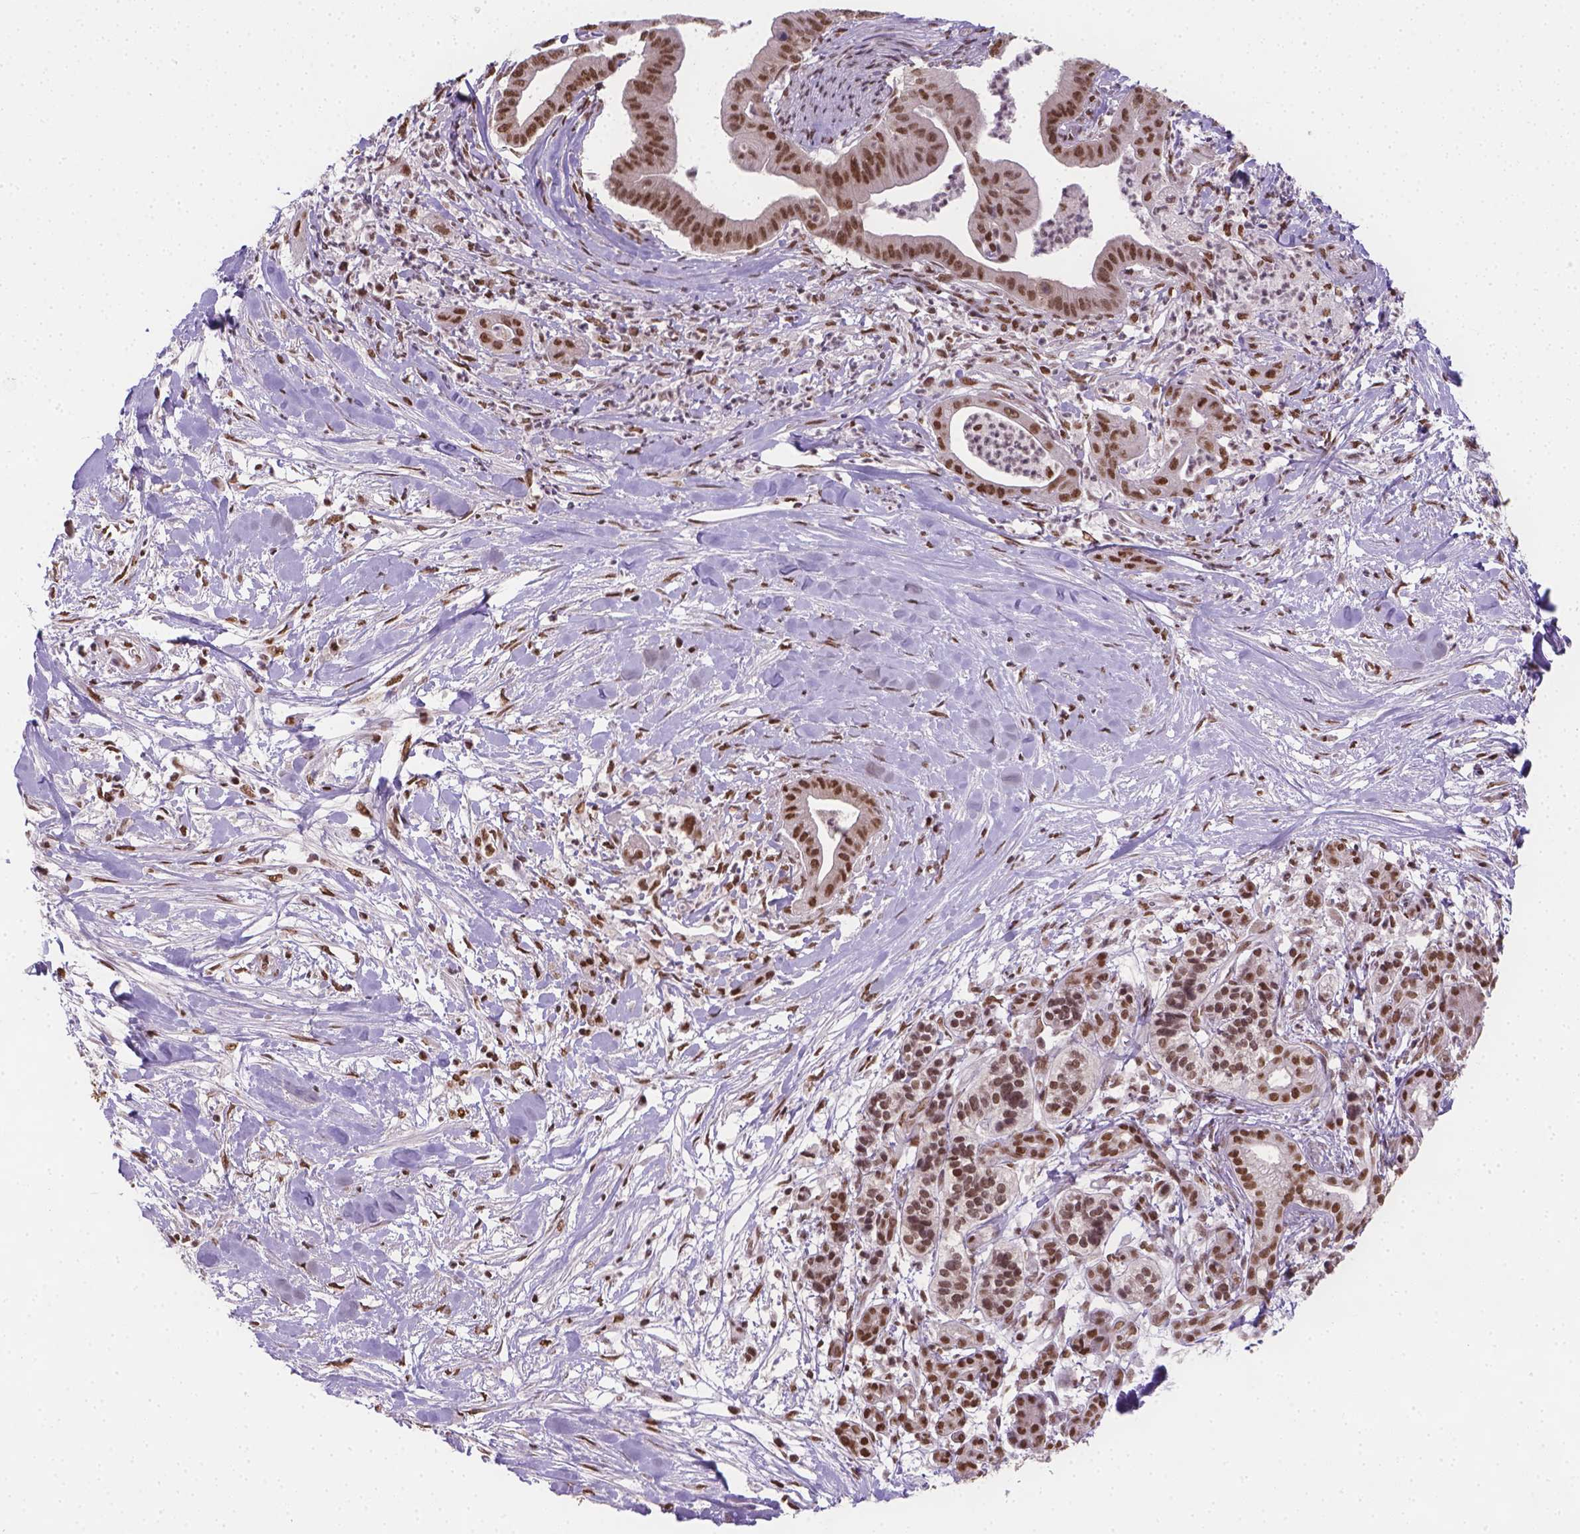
{"staining": {"intensity": "strong", "quantity": ">75%", "location": "nuclear"}, "tissue": "pancreatic cancer", "cell_type": "Tumor cells", "image_type": "cancer", "snomed": [{"axis": "morphology", "description": "Normal tissue, NOS"}, {"axis": "morphology", "description": "Adenocarcinoma, NOS"}, {"axis": "topography", "description": "Lymph node"}, {"axis": "topography", "description": "Pancreas"}], "caption": "Human pancreatic cancer stained with a protein marker exhibits strong staining in tumor cells.", "gene": "FANCE", "patient": {"sex": "female", "age": 58}}